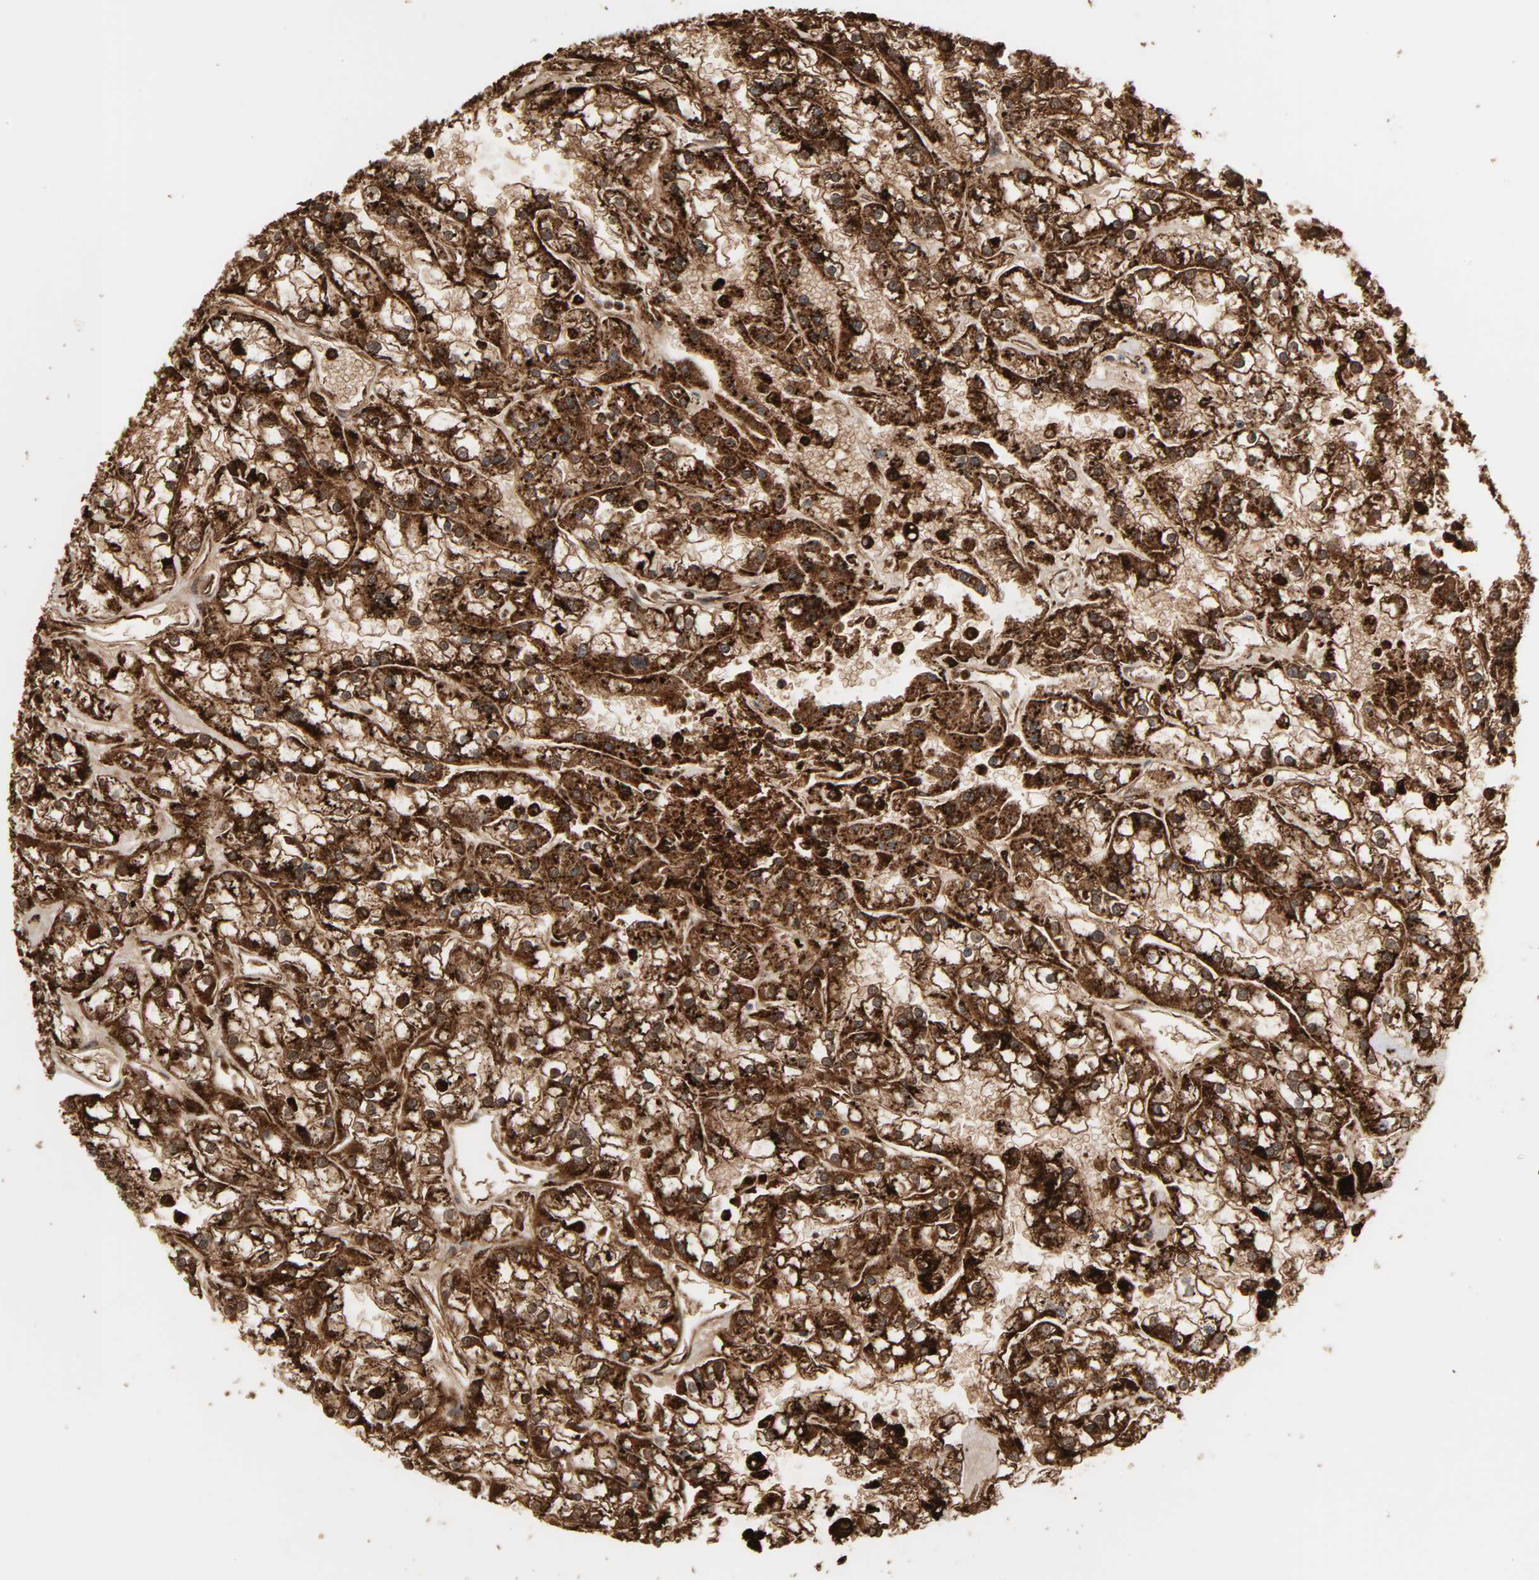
{"staining": {"intensity": "strong", "quantity": ">75%", "location": "cytoplasmic/membranous"}, "tissue": "renal cancer", "cell_type": "Tumor cells", "image_type": "cancer", "snomed": [{"axis": "morphology", "description": "Adenocarcinoma, NOS"}, {"axis": "topography", "description": "Kidney"}], "caption": "An image of human renal cancer stained for a protein shows strong cytoplasmic/membranous brown staining in tumor cells. (DAB (3,3'-diaminobenzidine) = brown stain, brightfield microscopy at high magnification).", "gene": "PSAP", "patient": {"sex": "female", "age": 52}}